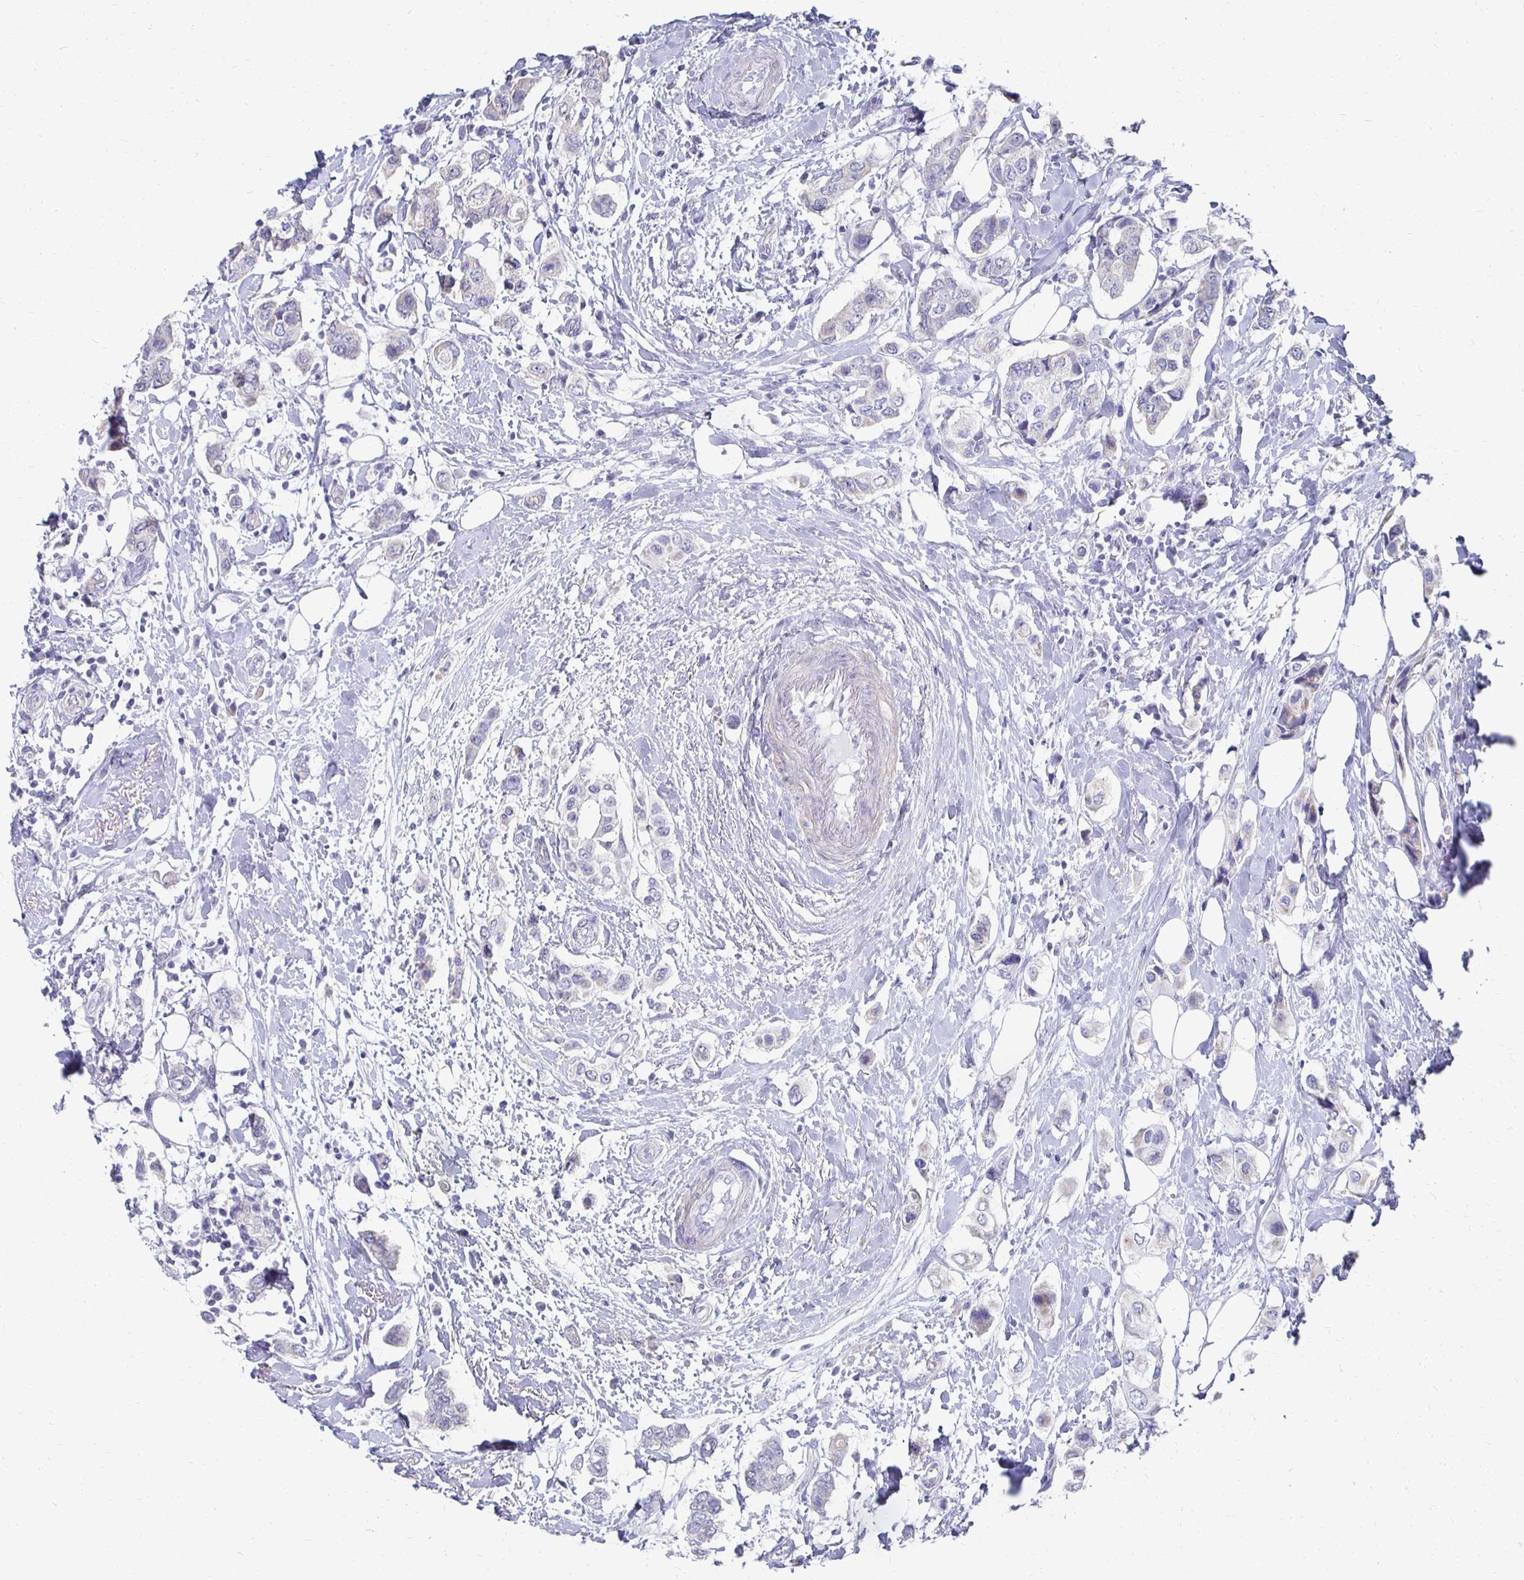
{"staining": {"intensity": "negative", "quantity": "none", "location": "none"}, "tissue": "breast cancer", "cell_type": "Tumor cells", "image_type": "cancer", "snomed": [{"axis": "morphology", "description": "Lobular carcinoma"}, {"axis": "topography", "description": "Breast"}], "caption": "This is a photomicrograph of immunohistochemistry staining of lobular carcinoma (breast), which shows no positivity in tumor cells.", "gene": "SYCP3", "patient": {"sex": "female", "age": 51}}